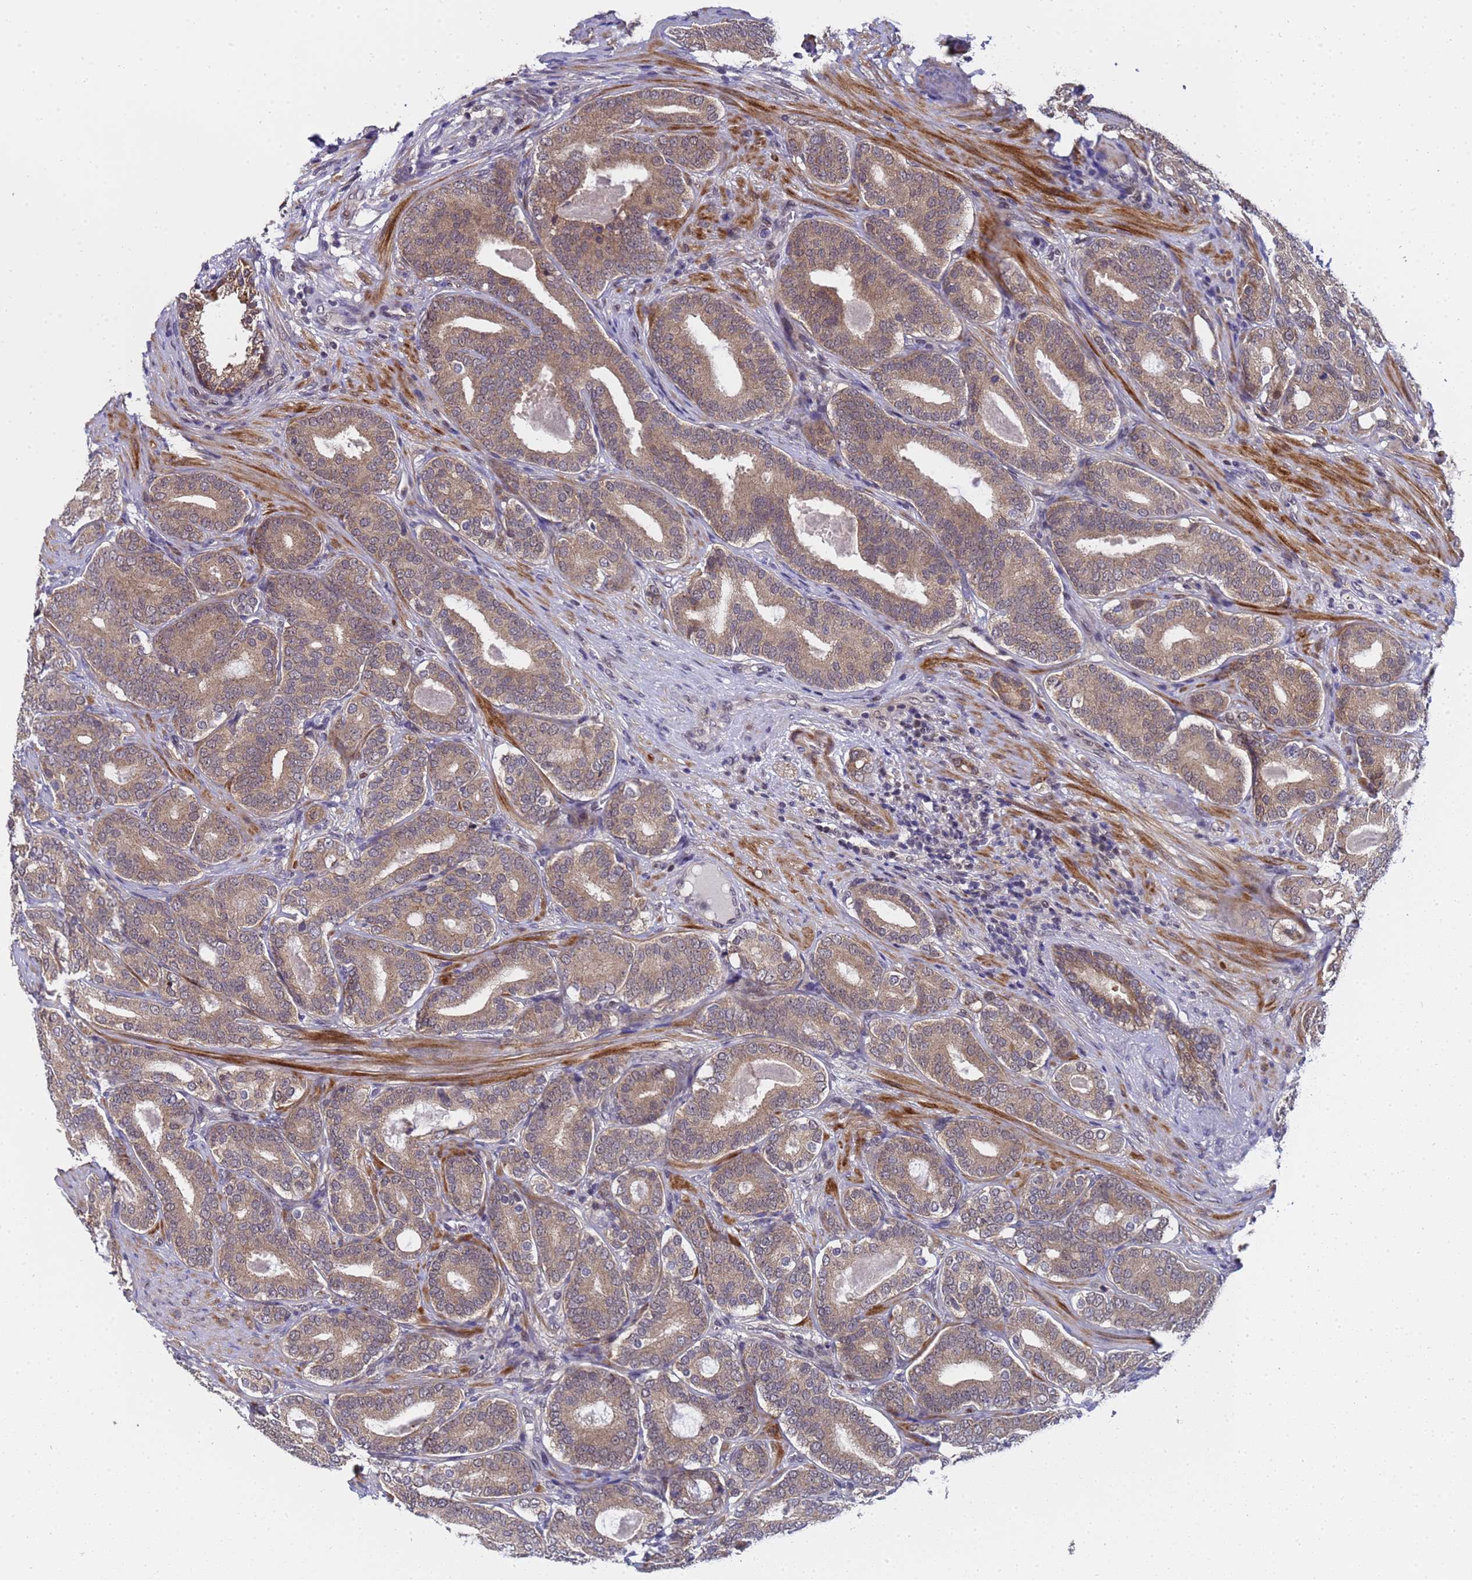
{"staining": {"intensity": "moderate", "quantity": ">75%", "location": "cytoplasmic/membranous"}, "tissue": "prostate cancer", "cell_type": "Tumor cells", "image_type": "cancer", "snomed": [{"axis": "morphology", "description": "Adenocarcinoma, High grade"}, {"axis": "topography", "description": "Prostate"}], "caption": "An image of prostate high-grade adenocarcinoma stained for a protein exhibits moderate cytoplasmic/membranous brown staining in tumor cells. Using DAB (brown) and hematoxylin (blue) stains, captured at high magnification using brightfield microscopy.", "gene": "ANAPC13", "patient": {"sex": "male", "age": 60}}